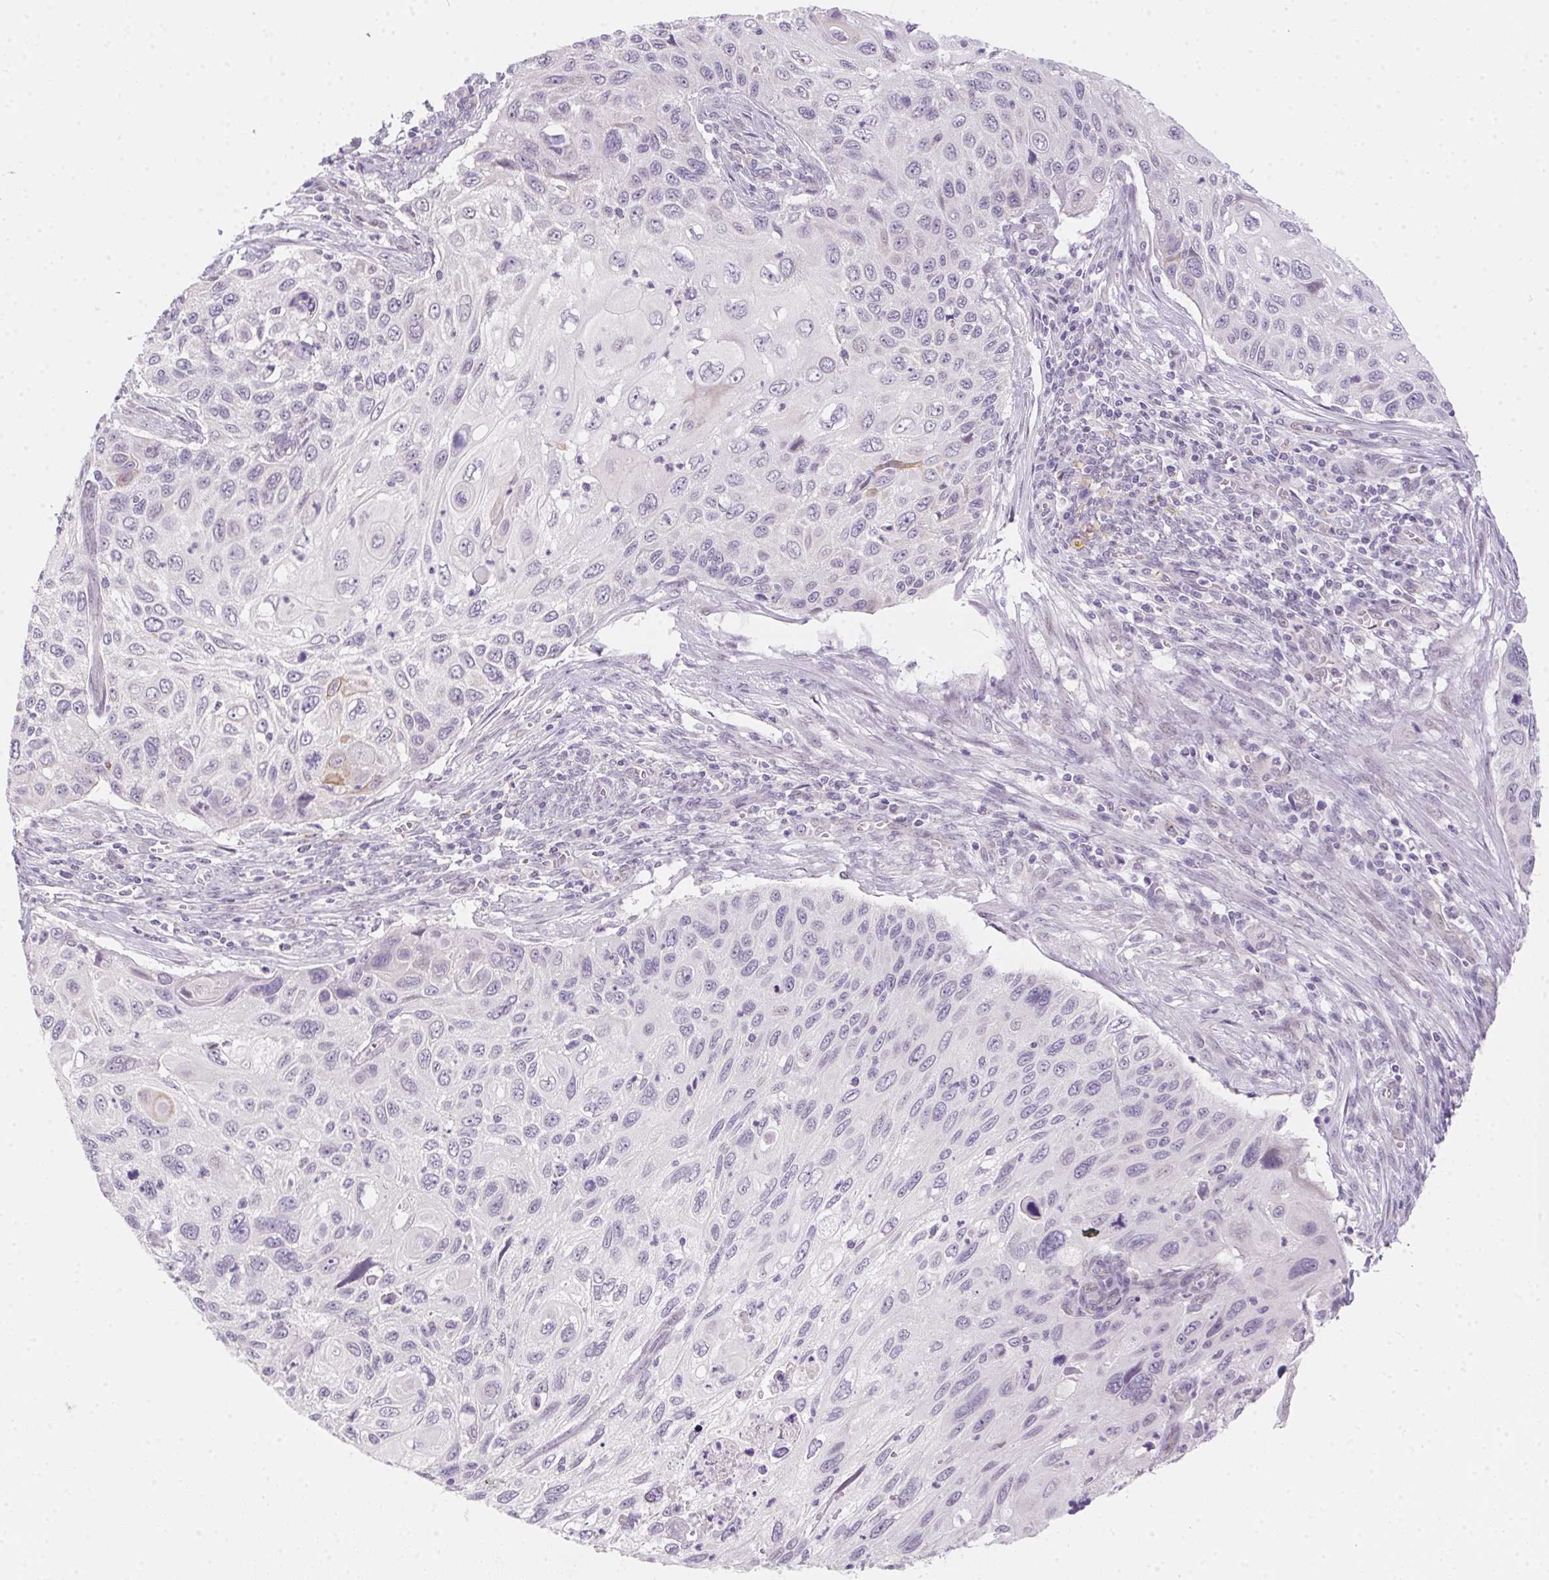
{"staining": {"intensity": "weak", "quantity": "<25%", "location": "cytoplasmic/membranous"}, "tissue": "cervical cancer", "cell_type": "Tumor cells", "image_type": "cancer", "snomed": [{"axis": "morphology", "description": "Squamous cell carcinoma, NOS"}, {"axis": "topography", "description": "Cervix"}], "caption": "Immunohistochemistry (IHC) micrograph of neoplastic tissue: cervical squamous cell carcinoma stained with DAB exhibits no significant protein positivity in tumor cells.", "gene": "MORC1", "patient": {"sex": "female", "age": 70}}